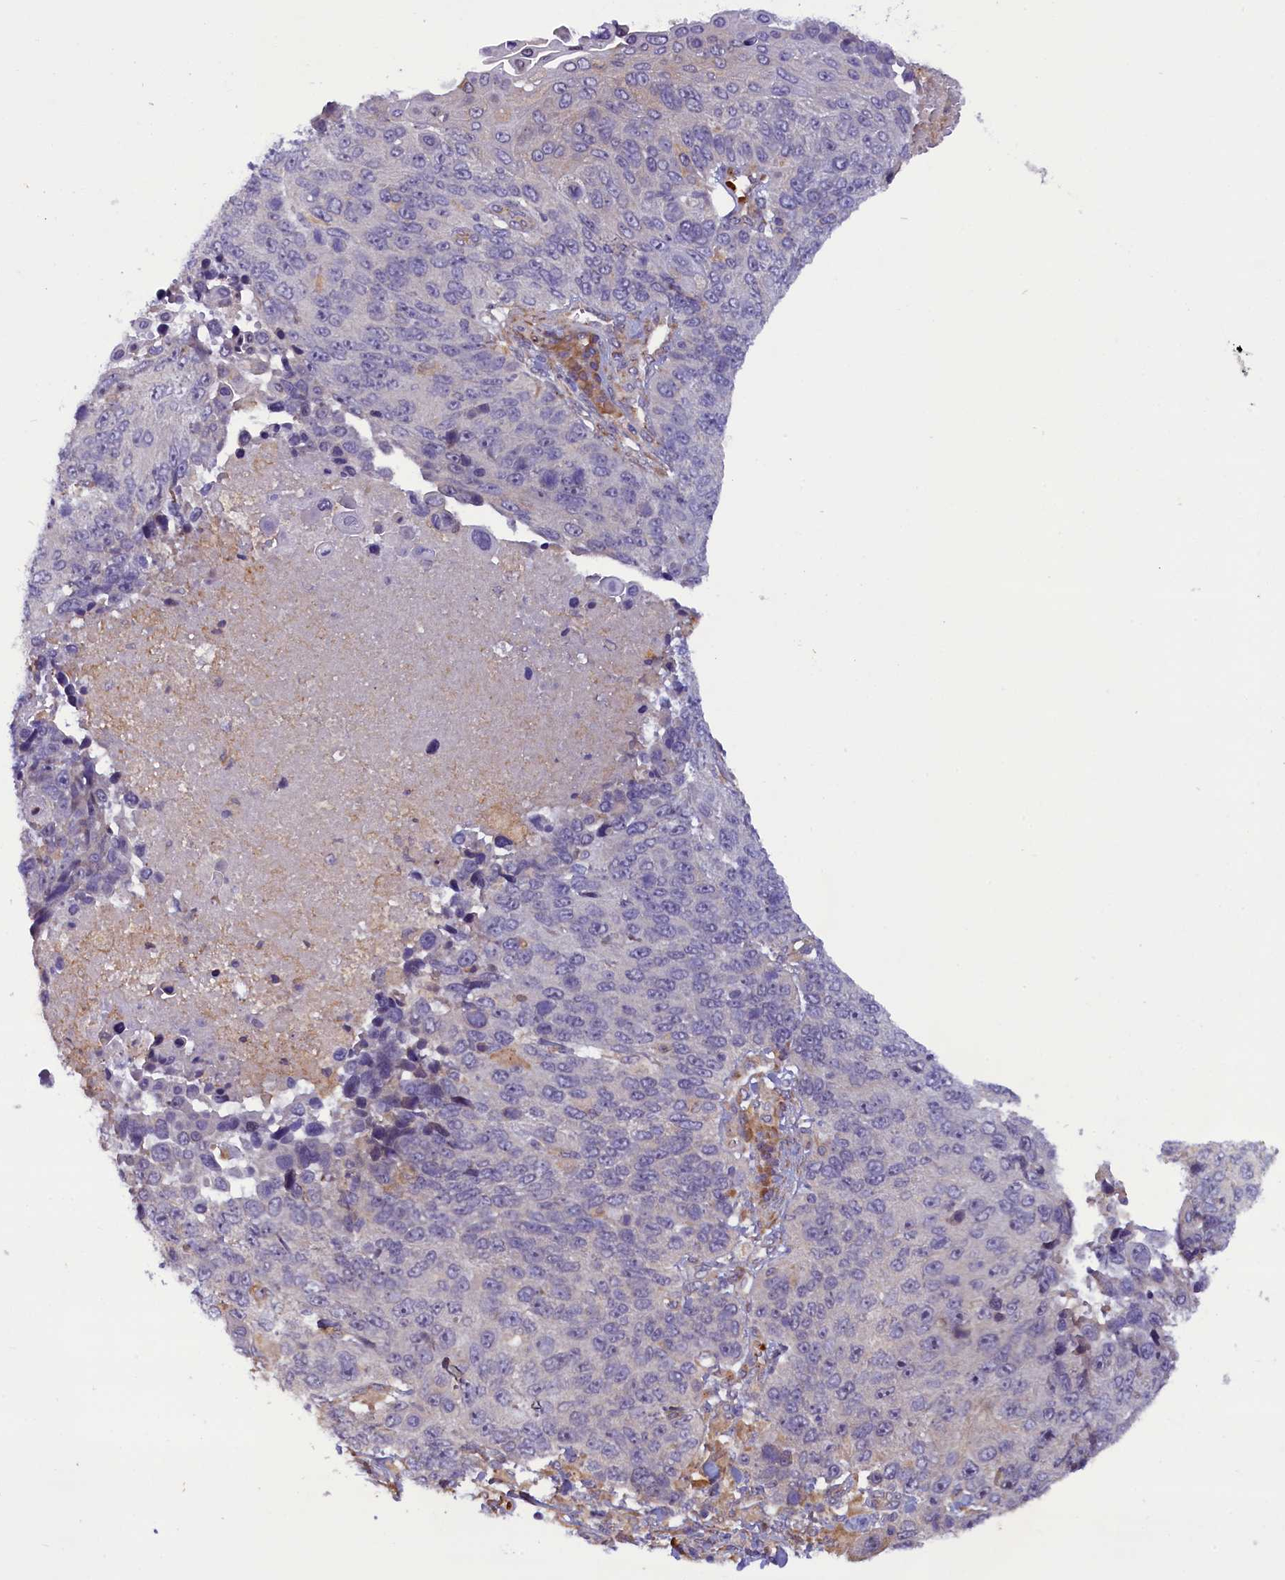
{"staining": {"intensity": "negative", "quantity": "none", "location": "none"}, "tissue": "lung cancer", "cell_type": "Tumor cells", "image_type": "cancer", "snomed": [{"axis": "morphology", "description": "Normal tissue, NOS"}, {"axis": "morphology", "description": "Squamous cell carcinoma, NOS"}, {"axis": "topography", "description": "Lymph node"}, {"axis": "topography", "description": "Lung"}], "caption": "IHC of human lung cancer demonstrates no expression in tumor cells.", "gene": "CCDC9B", "patient": {"sex": "male", "age": 66}}